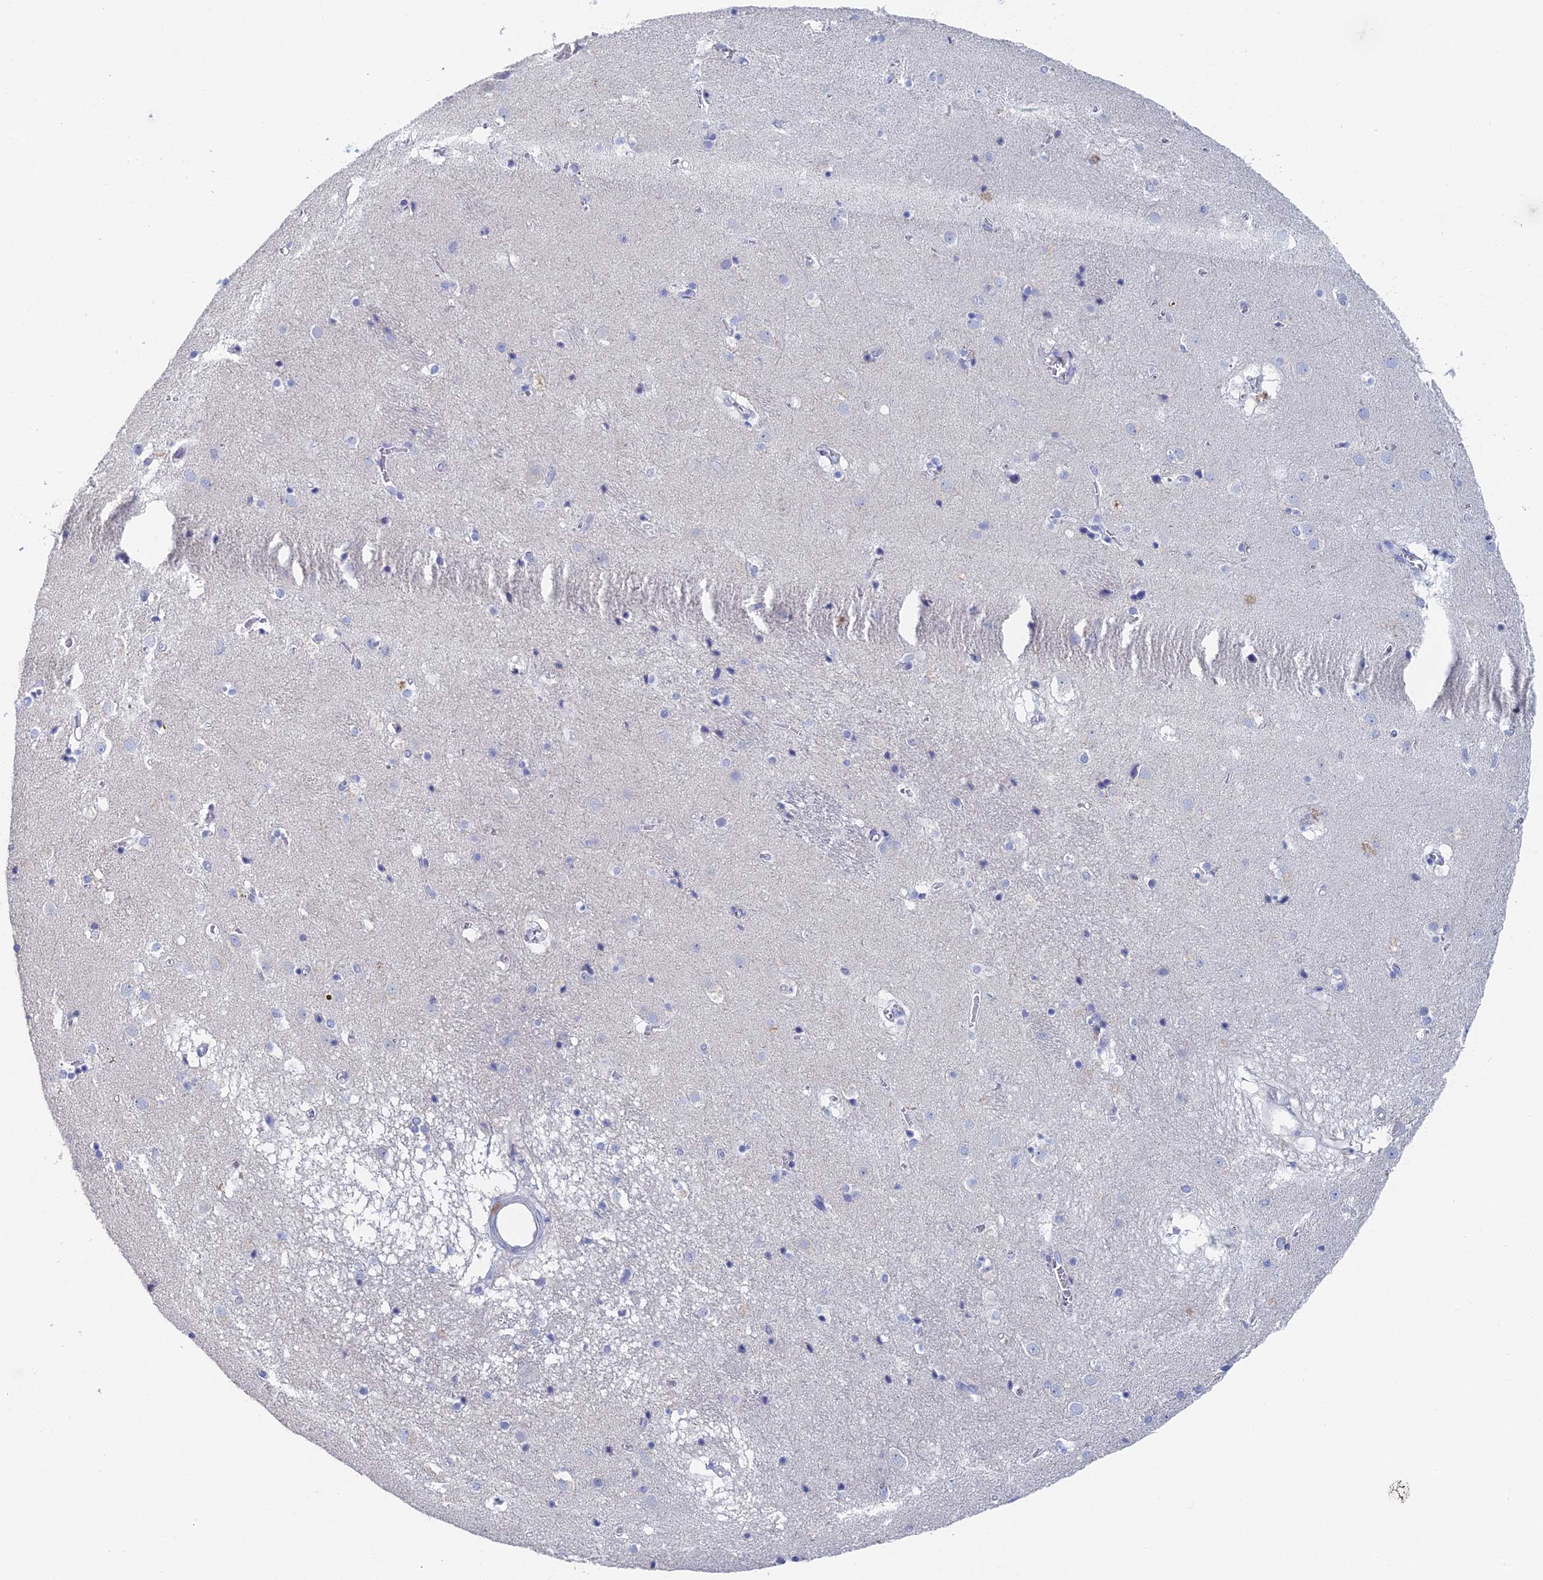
{"staining": {"intensity": "negative", "quantity": "none", "location": "none"}, "tissue": "caudate", "cell_type": "Glial cells", "image_type": "normal", "snomed": [{"axis": "morphology", "description": "Normal tissue, NOS"}, {"axis": "topography", "description": "Lateral ventricle wall"}], "caption": "Immunohistochemistry of benign caudate displays no staining in glial cells.", "gene": "DRGX", "patient": {"sex": "male", "age": 70}}